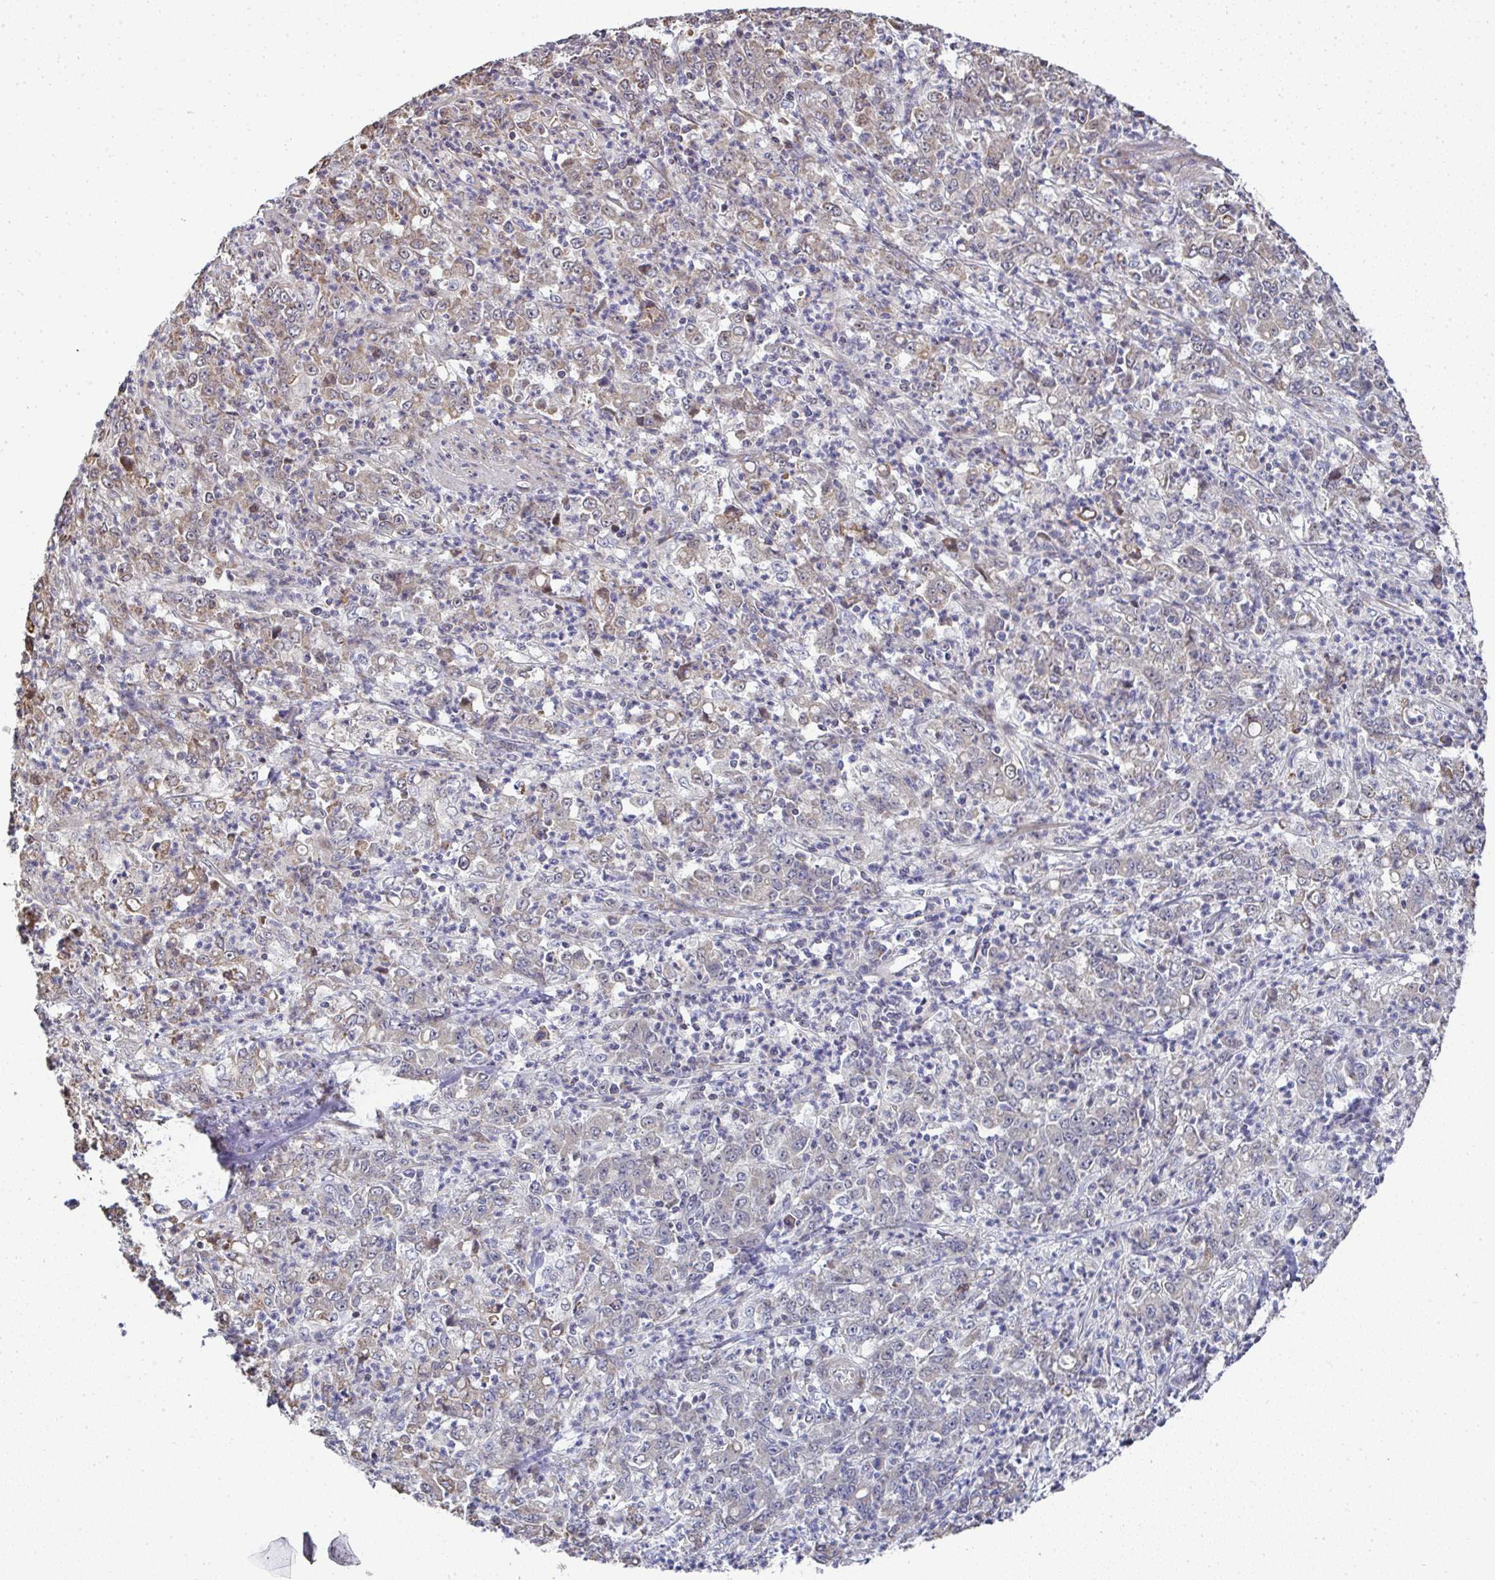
{"staining": {"intensity": "weak", "quantity": "25%-75%", "location": "cytoplasmic/membranous"}, "tissue": "stomach cancer", "cell_type": "Tumor cells", "image_type": "cancer", "snomed": [{"axis": "morphology", "description": "Adenocarcinoma, NOS"}, {"axis": "topography", "description": "Stomach, lower"}], "caption": "High-power microscopy captured an IHC histopathology image of adenocarcinoma (stomach), revealing weak cytoplasmic/membranous expression in about 25%-75% of tumor cells.", "gene": "AGTPBP1", "patient": {"sex": "female", "age": 71}}